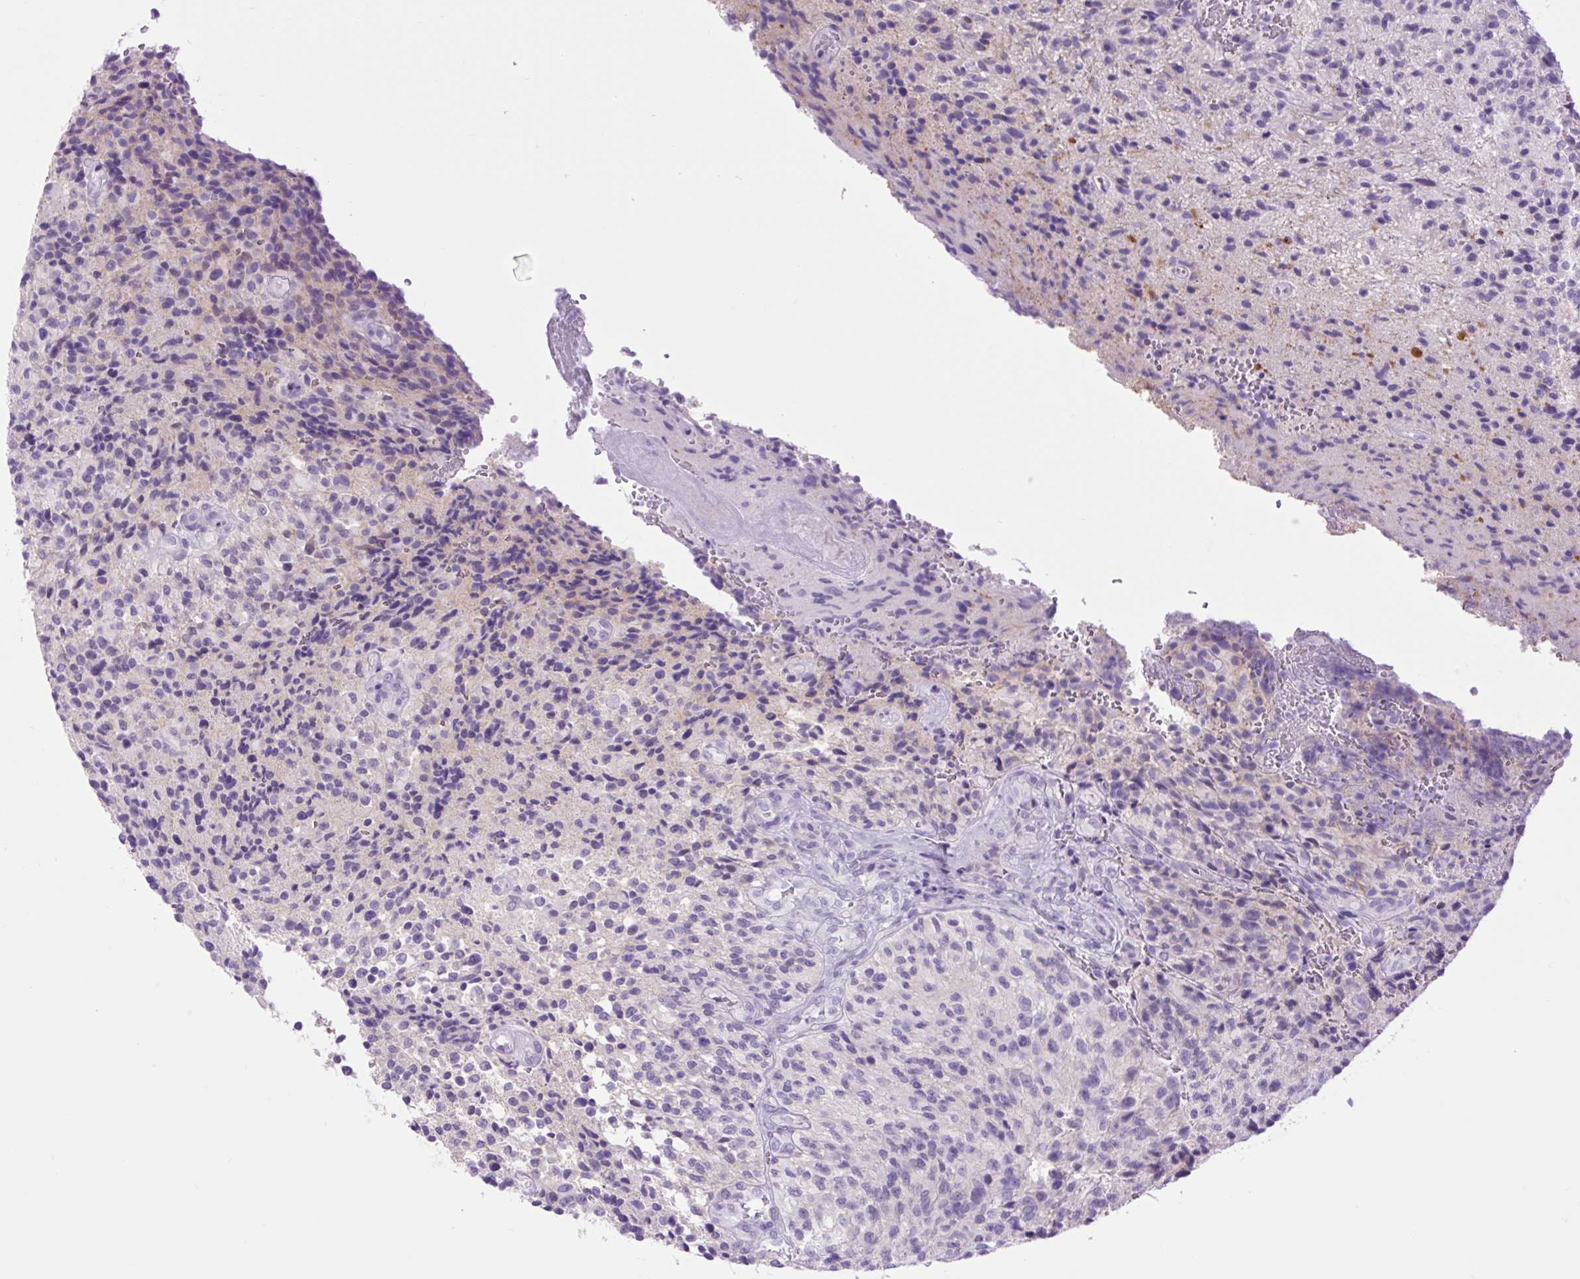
{"staining": {"intensity": "negative", "quantity": "none", "location": "none"}, "tissue": "glioma", "cell_type": "Tumor cells", "image_type": "cancer", "snomed": [{"axis": "morphology", "description": "Normal tissue, NOS"}, {"axis": "morphology", "description": "Glioma, malignant, High grade"}, {"axis": "topography", "description": "Cerebral cortex"}], "caption": "Tumor cells are negative for protein expression in human malignant high-grade glioma.", "gene": "DPP6", "patient": {"sex": "male", "age": 56}}